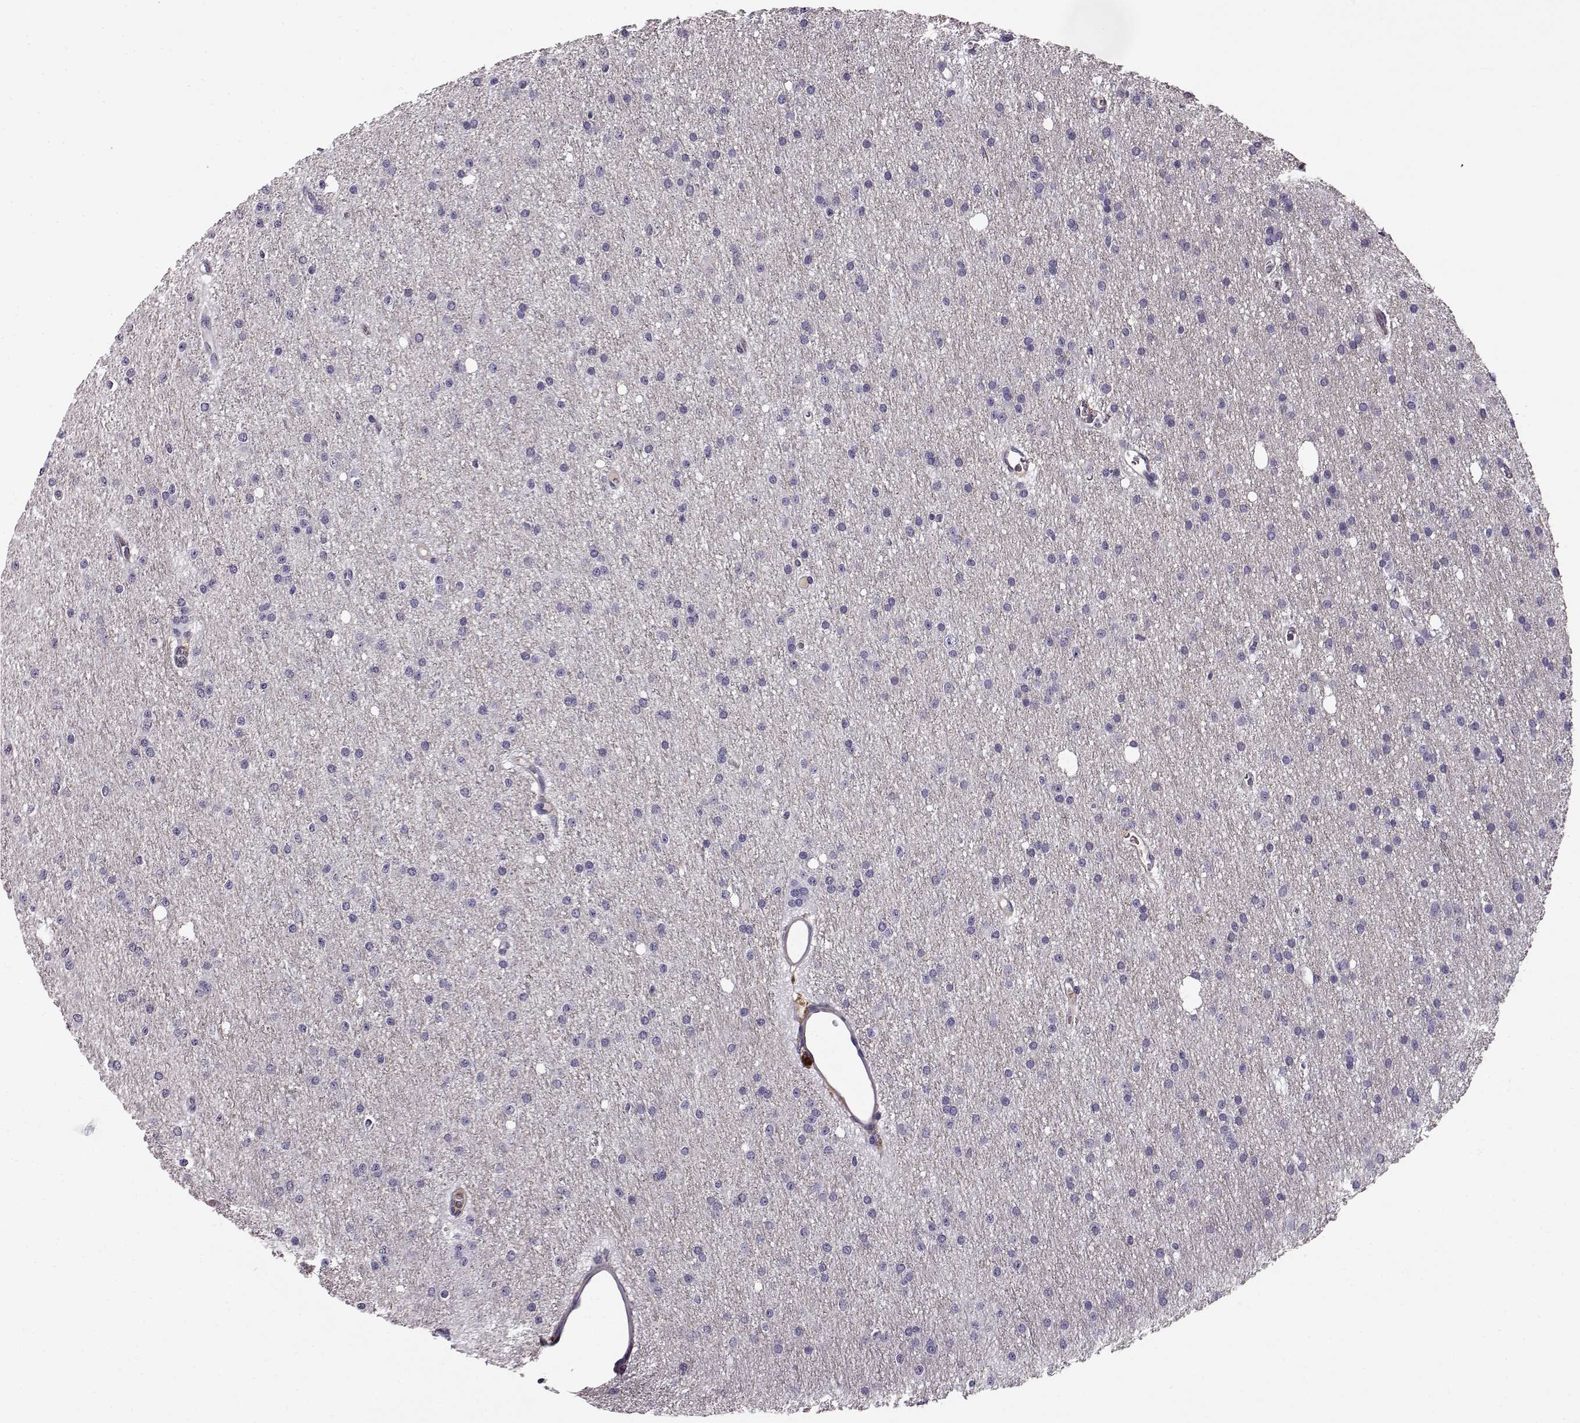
{"staining": {"intensity": "negative", "quantity": "none", "location": "none"}, "tissue": "glioma", "cell_type": "Tumor cells", "image_type": "cancer", "snomed": [{"axis": "morphology", "description": "Glioma, malignant, Low grade"}, {"axis": "topography", "description": "Brain"}], "caption": "A photomicrograph of human glioma is negative for staining in tumor cells. The staining is performed using DAB brown chromogen with nuclei counter-stained in using hematoxylin.", "gene": "TRIM69", "patient": {"sex": "male", "age": 27}}